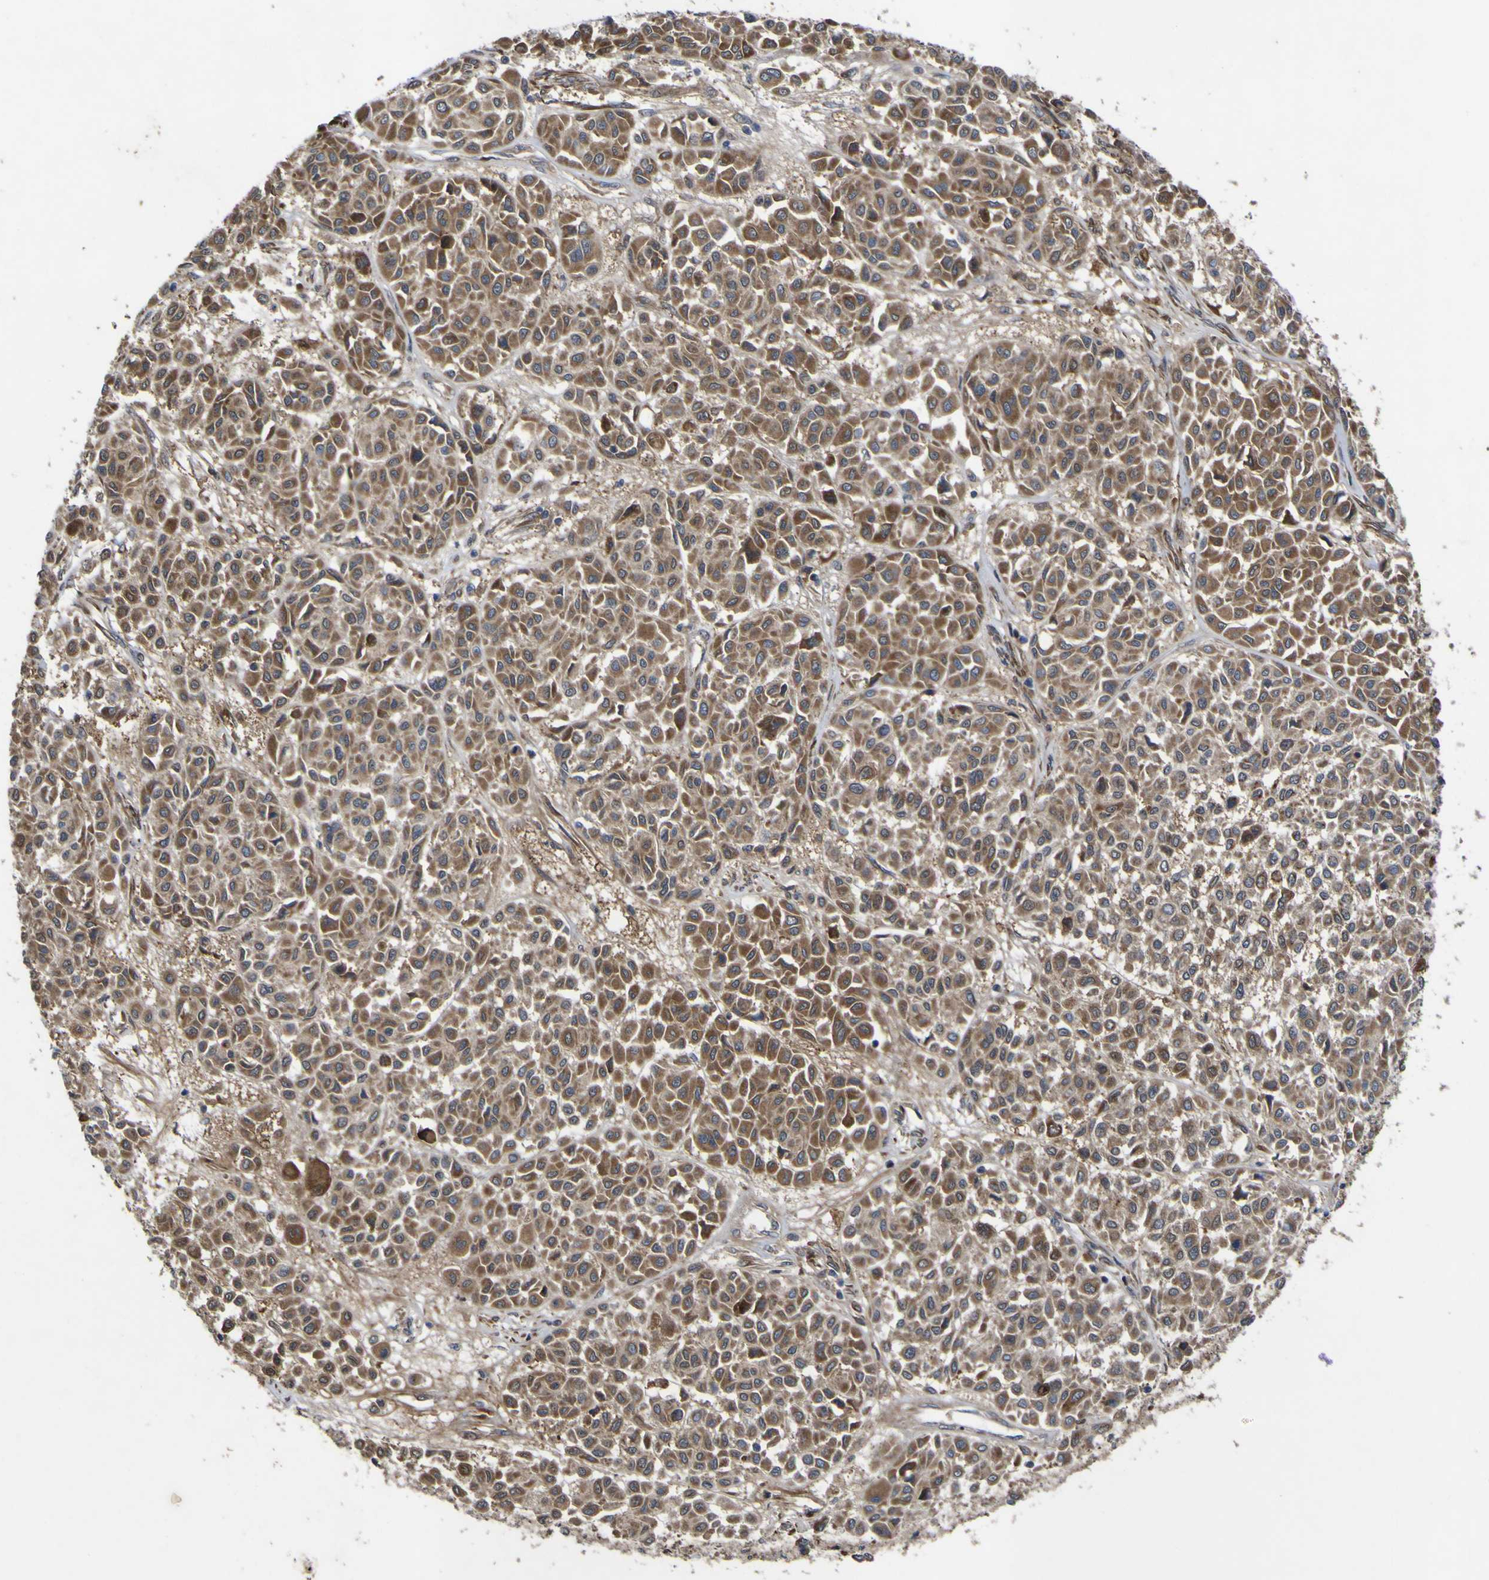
{"staining": {"intensity": "moderate", "quantity": ">75%", "location": "cytoplasmic/membranous"}, "tissue": "melanoma", "cell_type": "Tumor cells", "image_type": "cancer", "snomed": [{"axis": "morphology", "description": "Malignant melanoma, Metastatic site"}, {"axis": "topography", "description": "Soft tissue"}], "caption": "An image of human melanoma stained for a protein exhibits moderate cytoplasmic/membranous brown staining in tumor cells. Immunohistochemistry stains the protein of interest in brown and the nuclei are stained blue.", "gene": "IRAK2", "patient": {"sex": "male", "age": 41}}